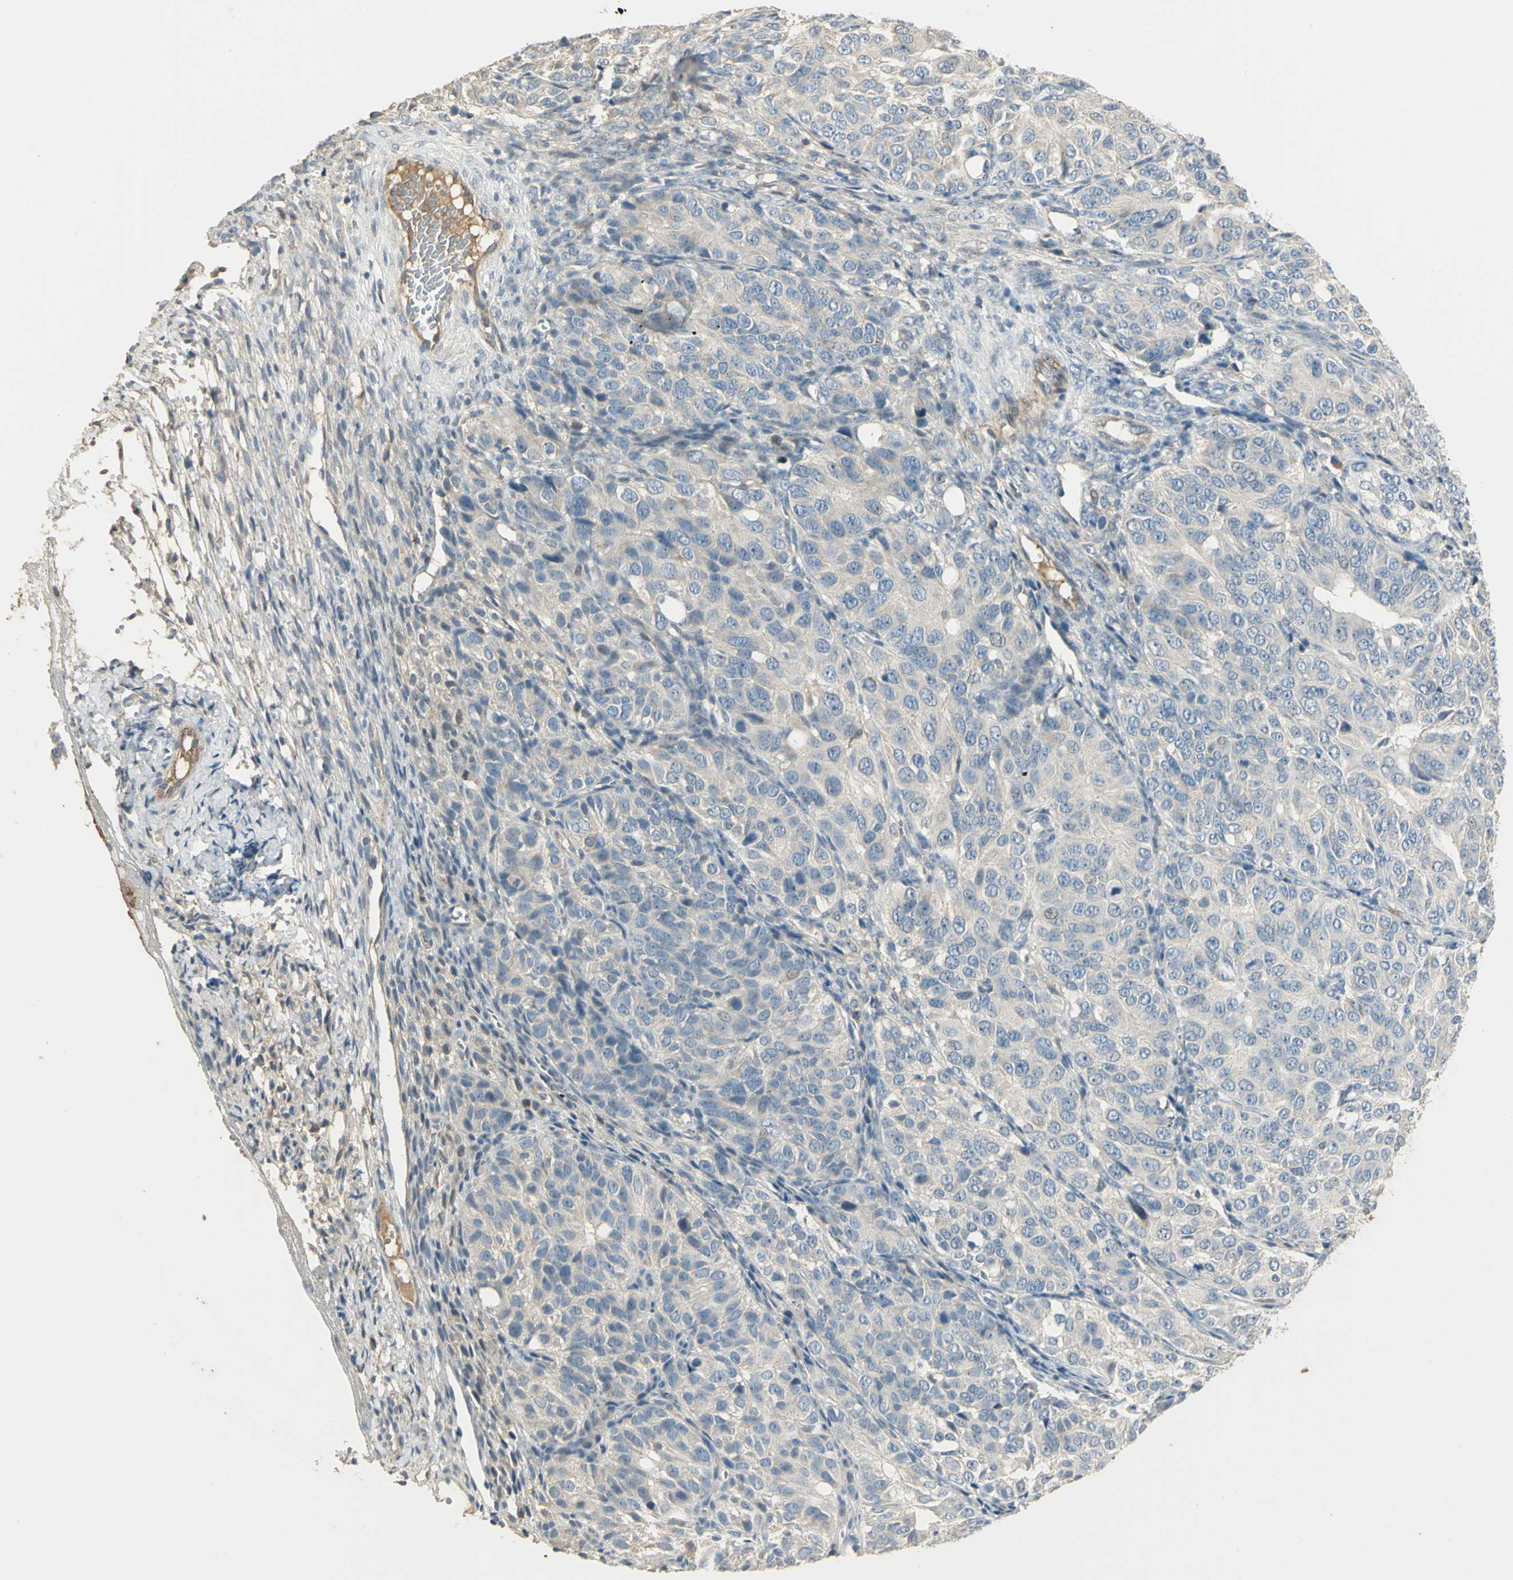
{"staining": {"intensity": "negative", "quantity": "none", "location": "none"}, "tissue": "ovarian cancer", "cell_type": "Tumor cells", "image_type": "cancer", "snomed": [{"axis": "morphology", "description": "Carcinoma, endometroid"}, {"axis": "topography", "description": "Ovary"}], "caption": "This is an immunohistochemistry histopathology image of endometroid carcinoma (ovarian). There is no positivity in tumor cells.", "gene": "PROC", "patient": {"sex": "female", "age": 51}}